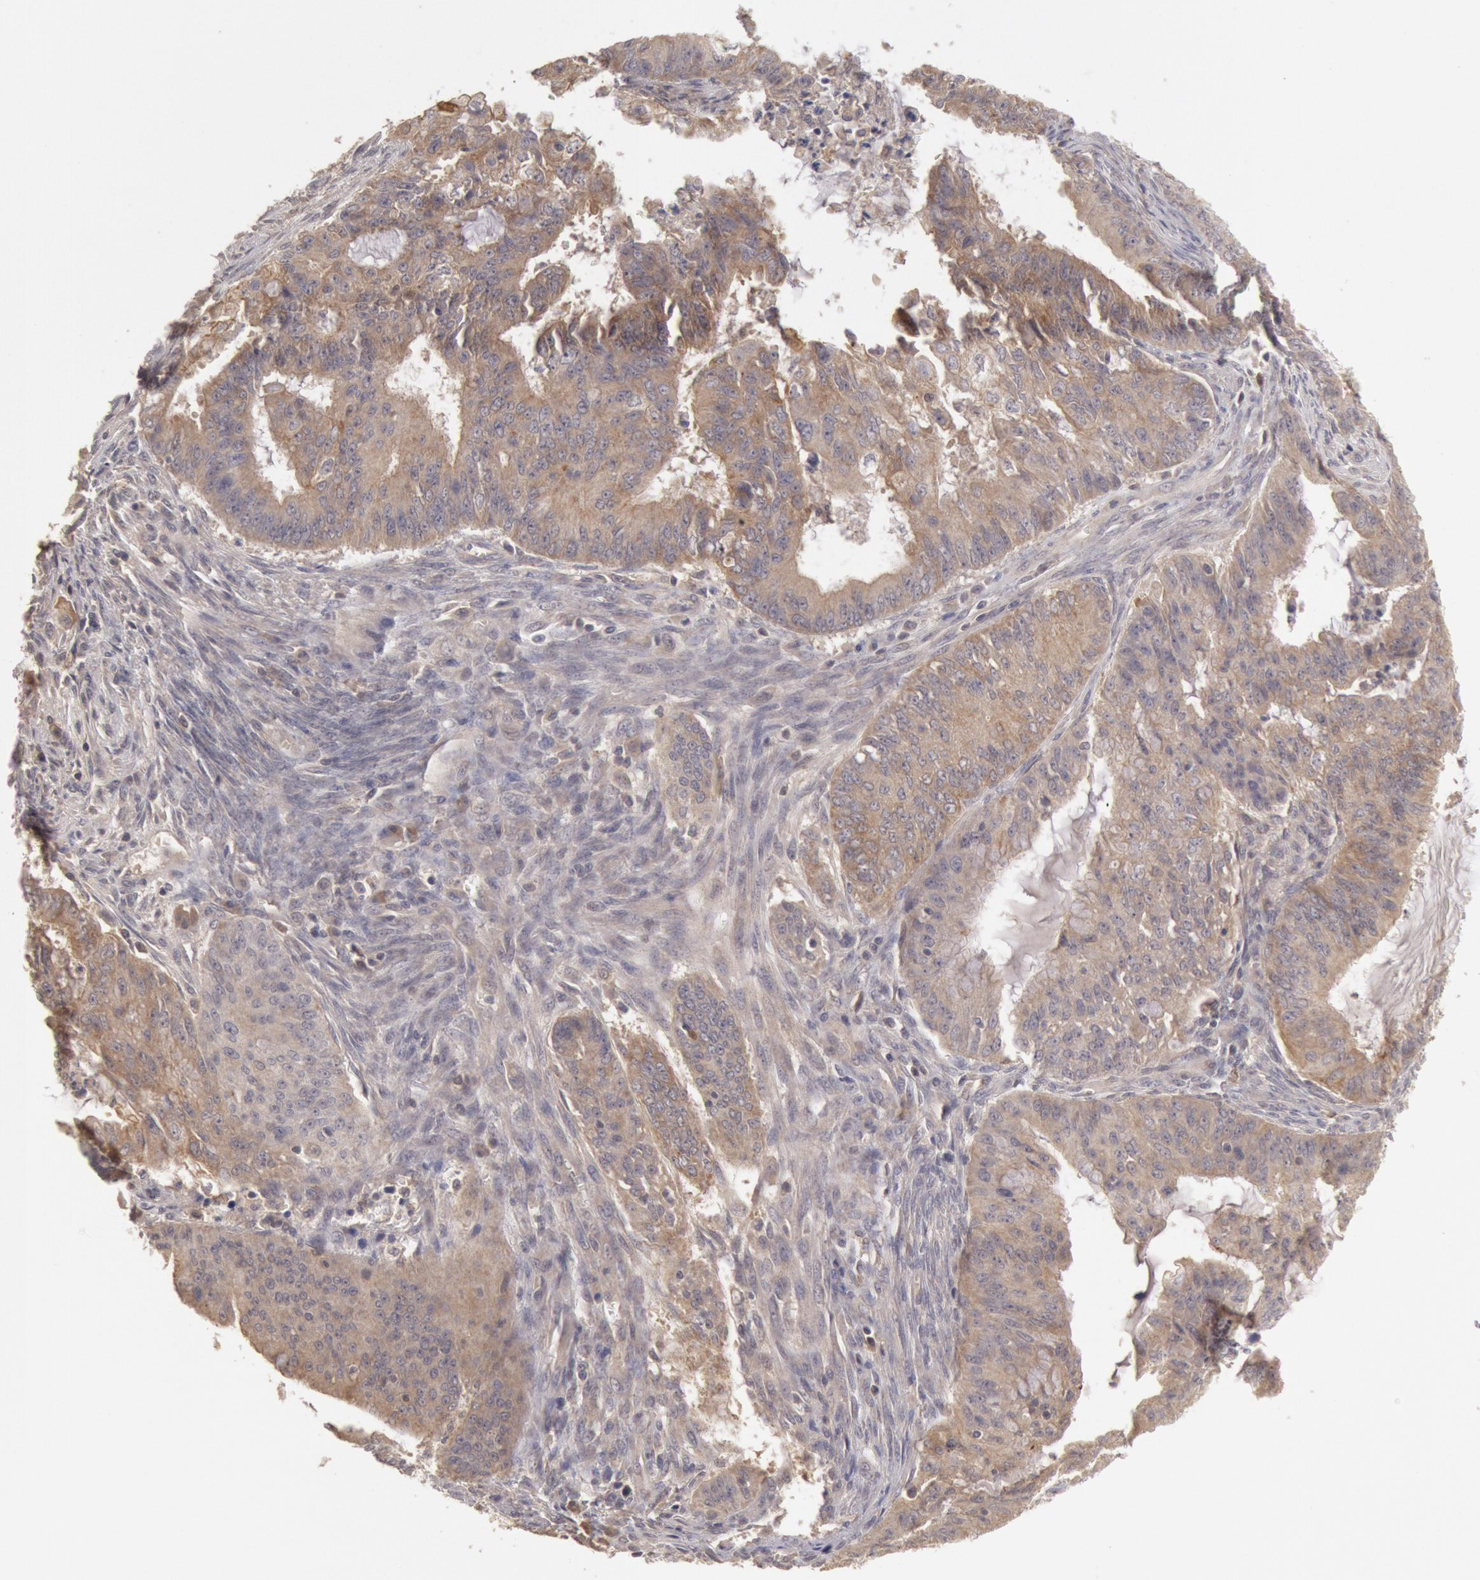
{"staining": {"intensity": "moderate", "quantity": ">75%", "location": "cytoplasmic/membranous"}, "tissue": "endometrial cancer", "cell_type": "Tumor cells", "image_type": "cancer", "snomed": [{"axis": "morphology", "description": "Adenocarcinoma, NOS"}, {"axis": "topography", "description": "Endometrium"}], "caption": "Immunohistochemistry photomicrograph of endometrial adenocarcinoma stained for a protein (brown), which reveals medium levels of moderate cytoplasmic/membranous positivity in about >75% of tumor cells.", "gene": "ZFP36L1", "patient": {"sex": "female", "age": 75}}